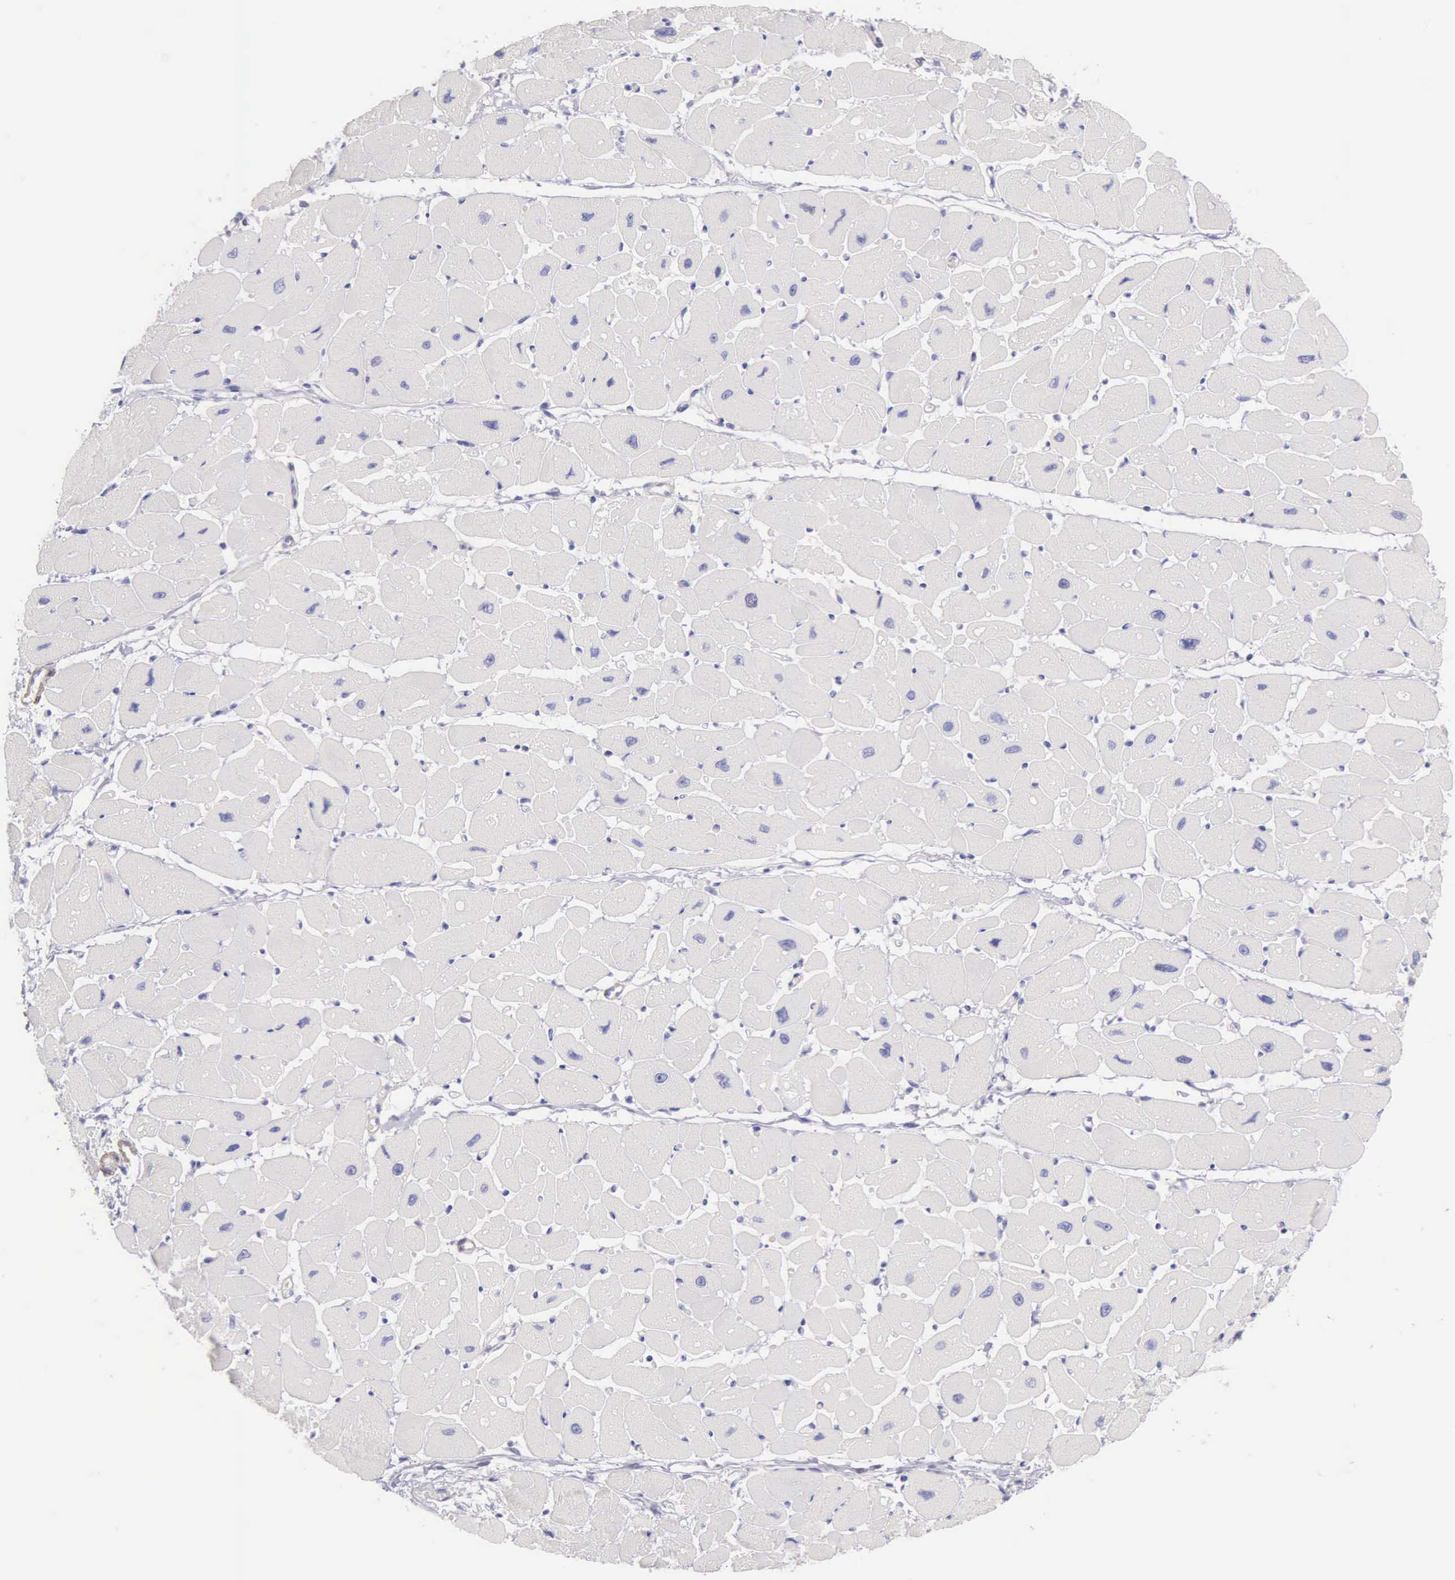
{"staining": {"intensity": "negative", "quantity": "none", "location": "none"}, "tissue": "heart muscle", "cell_type": "Cardiomyocytes", "image_type": "normal", "snomed": [{"axis": "morphology", "description": "Normal tissue, NOS"}, {"axis": "topography", "description": "Heart"}], "caption": "Image shows no protein staining in cardiomyocytes of unremarkable heart muscle.", "gene": "ARFGAP3", "patient": {"sex": "female", "age": 54}}